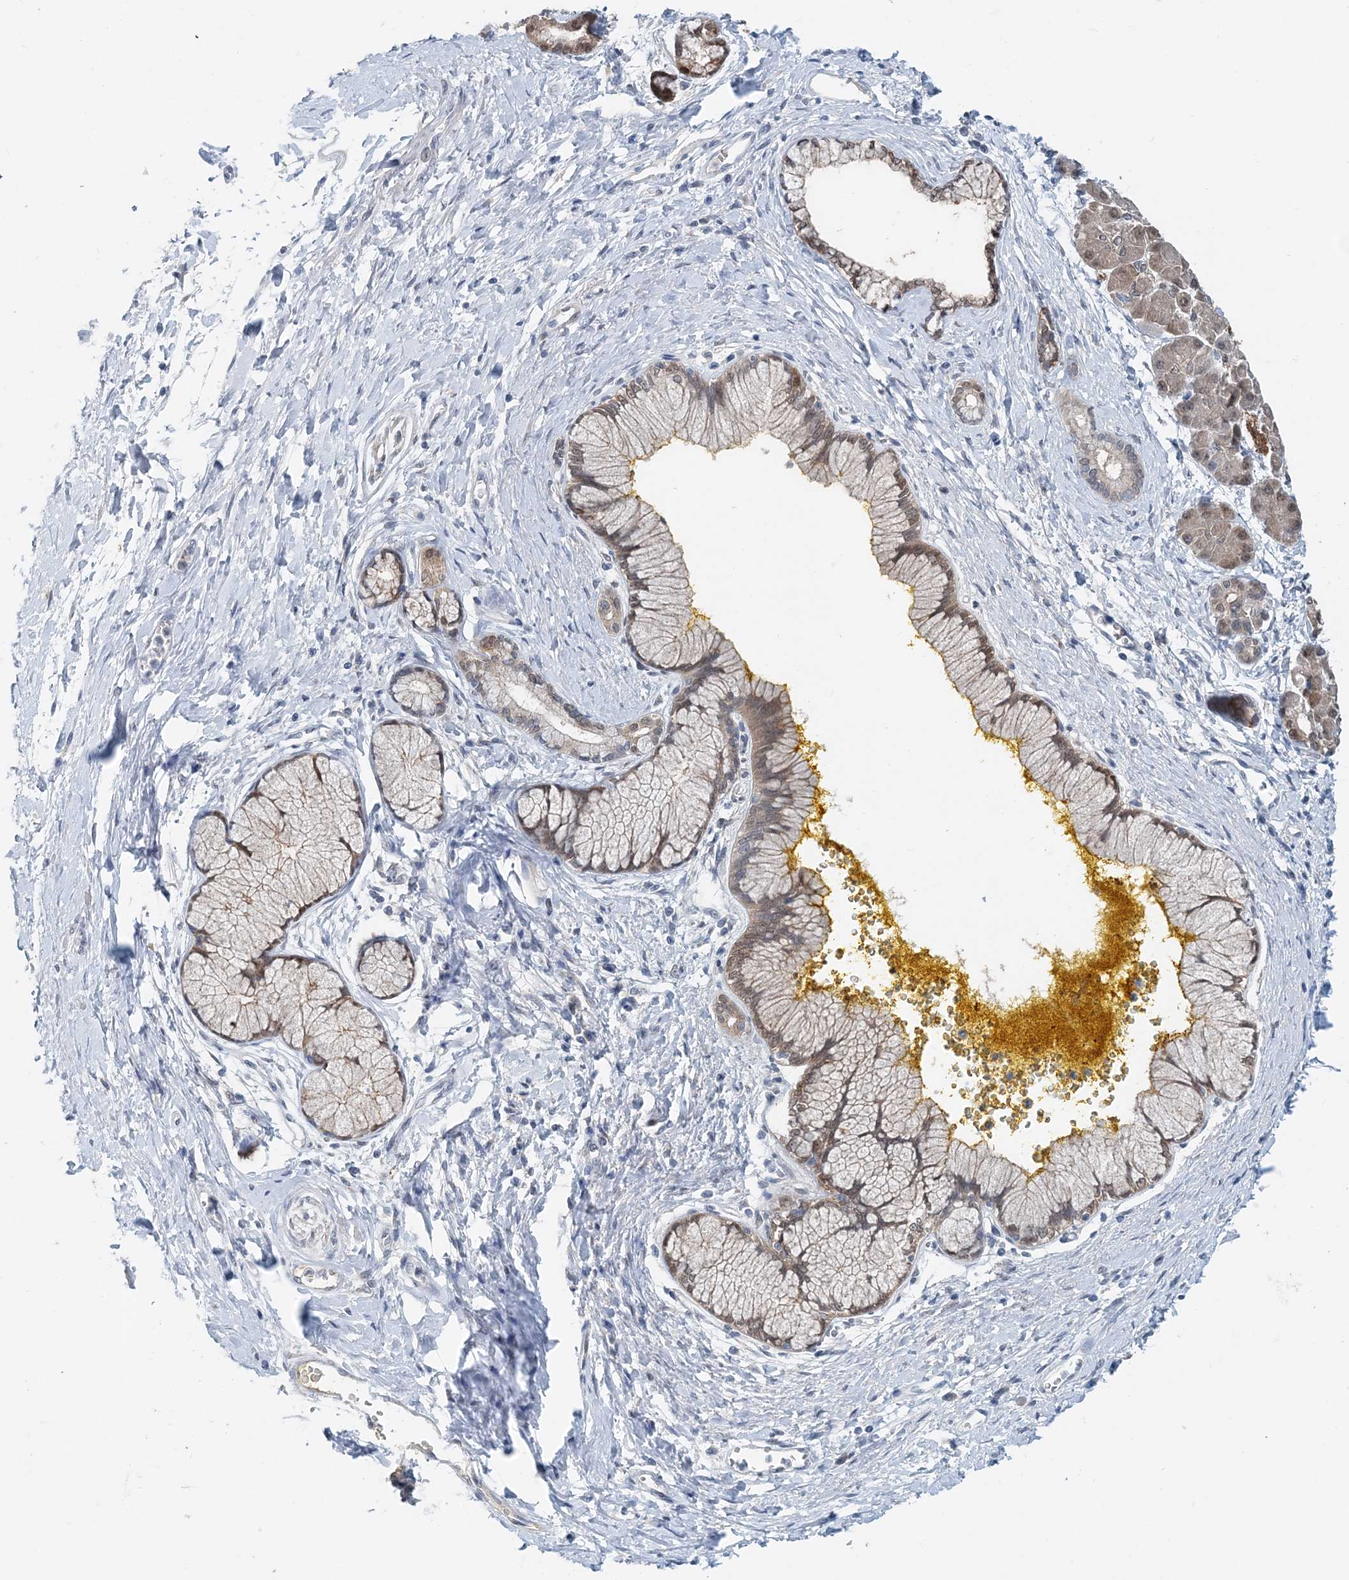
{"staining": {"intensity": "weak", "quantity": "25%-75%", "location": "cytoplasmic/membranous,nuclear"}, "tissue": "pancreatic cancer", "cell_type": "Tumor cells", "image_type": "cancer", "snomed": [{"axis": "morphology", "description": "Adenocarcinoma, NOS"}, {"axis": "topography", "description": "Pancreas"}], "caption": "A histopathology image of adenocarcinoma (pancreatic) stained for a protein shows weak cytoplasmic/membranous and nuclear brown staining in tumor cells.", "gene": "PFN2", "patient": {"sex": "male", "age": 58}}